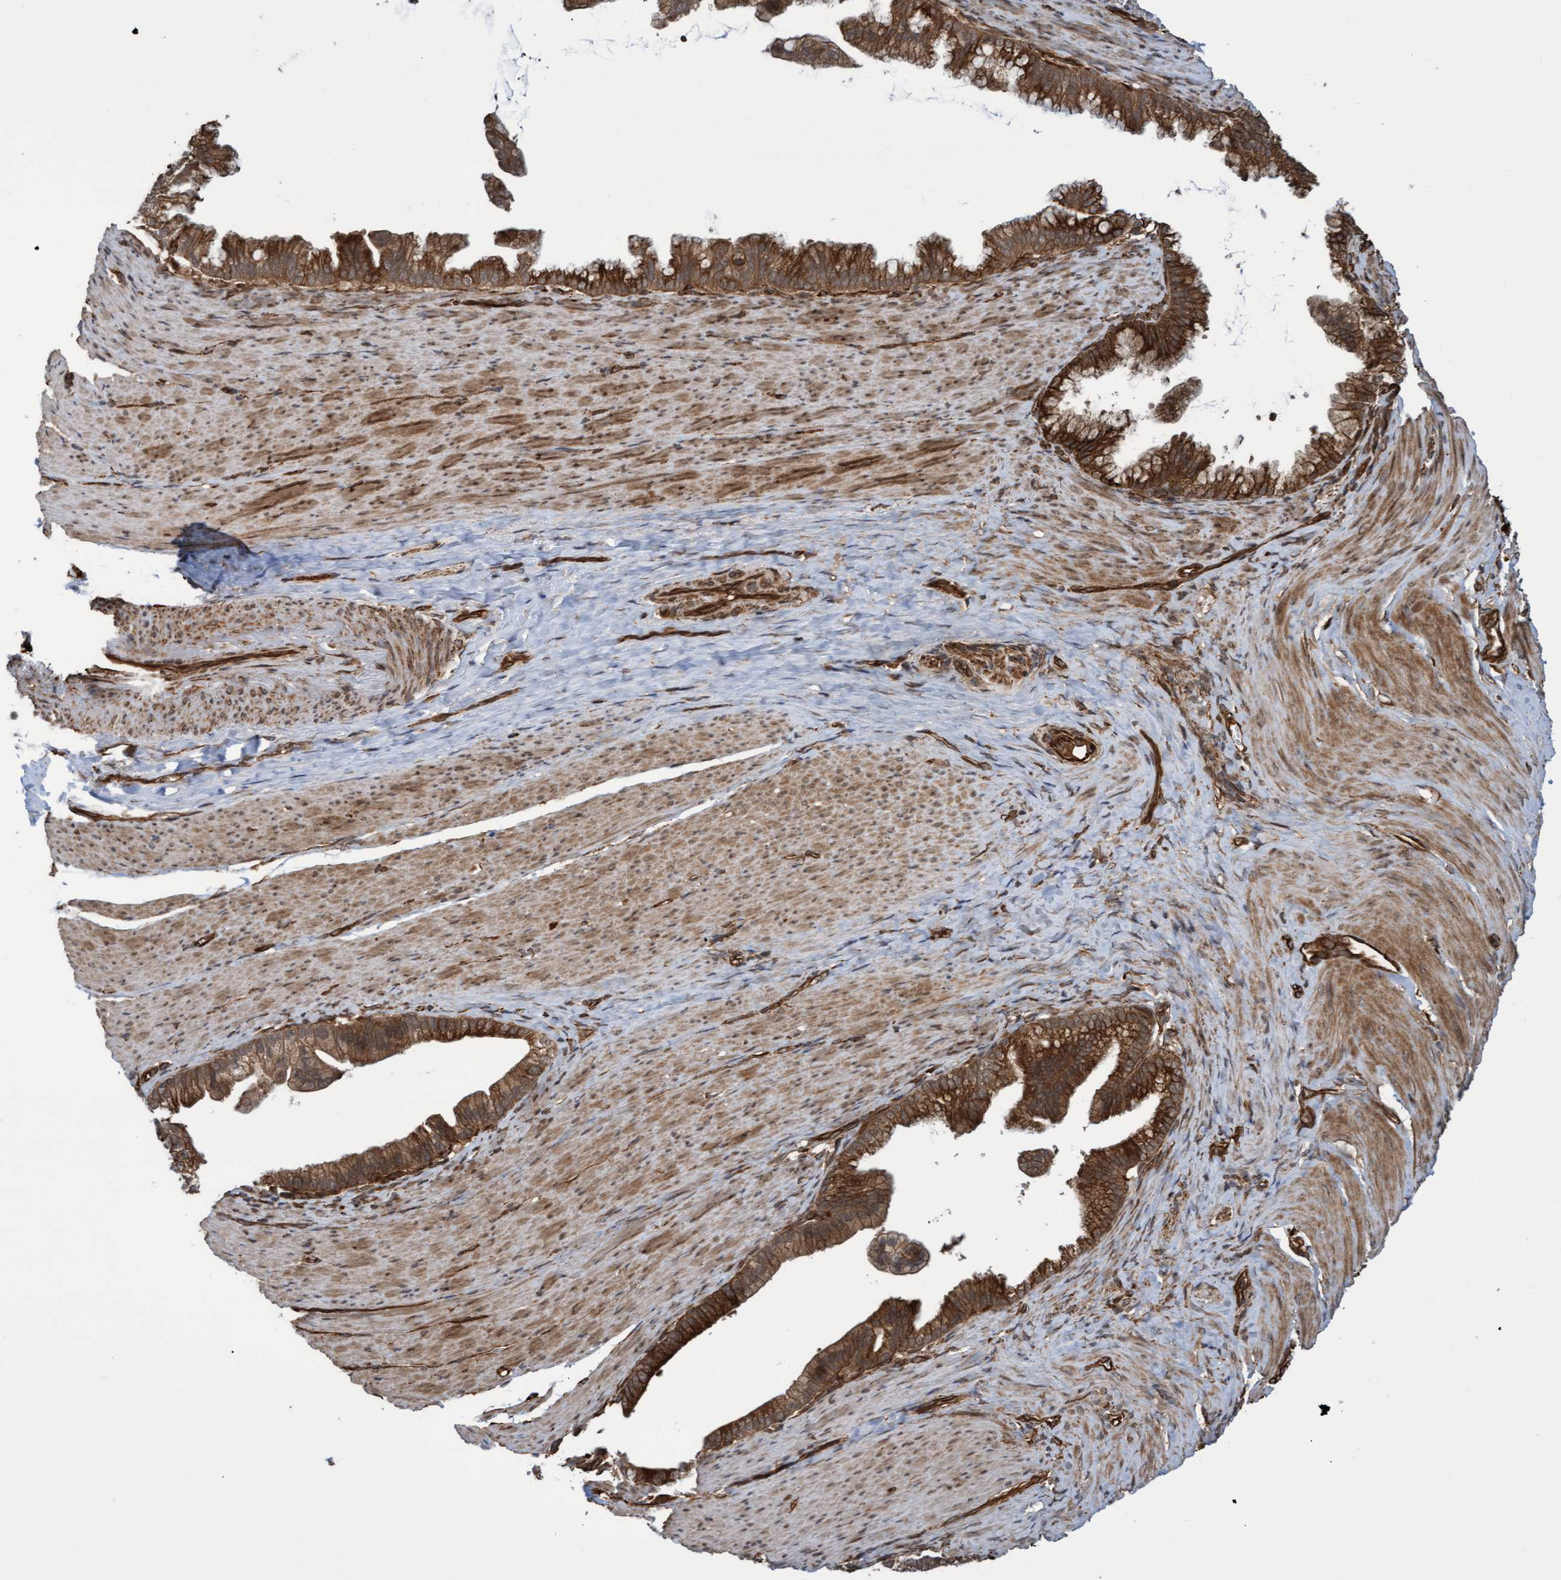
{"staining": {"intensity": "strong", "quantity": ">75%", "location": "cytoplasmic/membranous"}, "tissue": "pancreatic cancer", "cell_type": "Tumor cells", "image_type": "cancer", "snomed": [{"axis": "morphology", "description": "Adenocarcinoma, NOS"}, {"axis": "topography", "description": "Pancreas"}], "caption": "Protein staining of adenocarcinoma (pancreatic) tissue exhibits strong cytoplasmic/membranous expression in approximately >75% of tumor cells. The staining was performed using DAB (3,3'-diaminobenzidine) to visualize the protein expression in brown, while the nuclei were stained in blue with hematoxylin (Magnification: 20x).", "gene": "TNFRSF10B", "patient": {"sex": "male", "age": 69}}